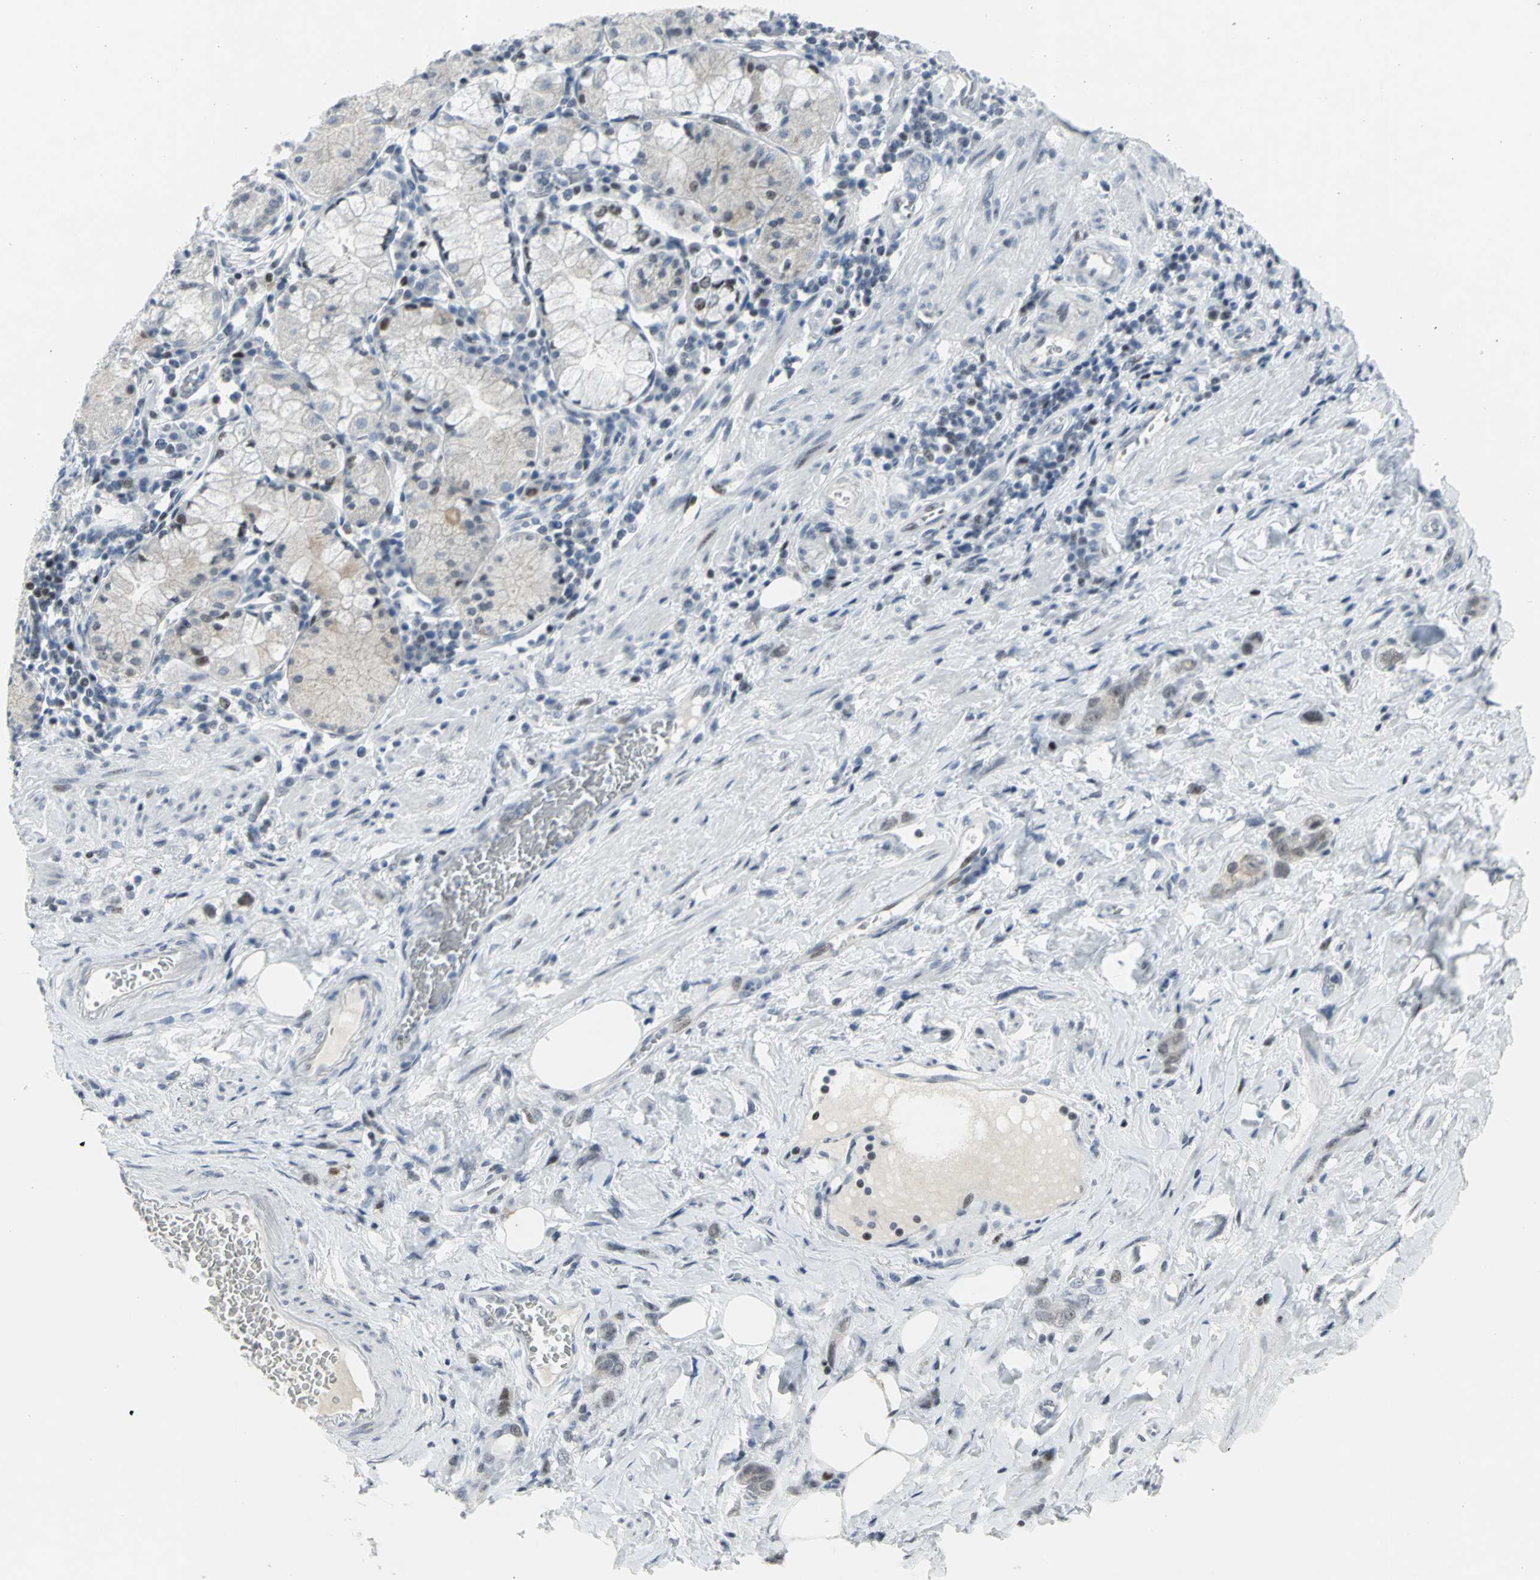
{"staining": {"intensity": "weak", "quantity": "<25%", "location": "nuclear"}, "tissue": "stomach cancer", "cell_type": "Tumor cells", "image_type": "cancer", "snomed": [{"axis": "morphology", "description": "Adenocarcinoma, NOS"}, {"axis": "topography", "description": "Stomach"}], "caption": "There is no significant positivity in tumor cells of stomach cancer (adenocarcinoma). (Brightfield microscopy of DAB (3,3'-diaminobenzidine) immunohistochemistry (IHC) at high magnification).", "gene": "RPA1", "patient": {"sex": "male", "age": 82}}